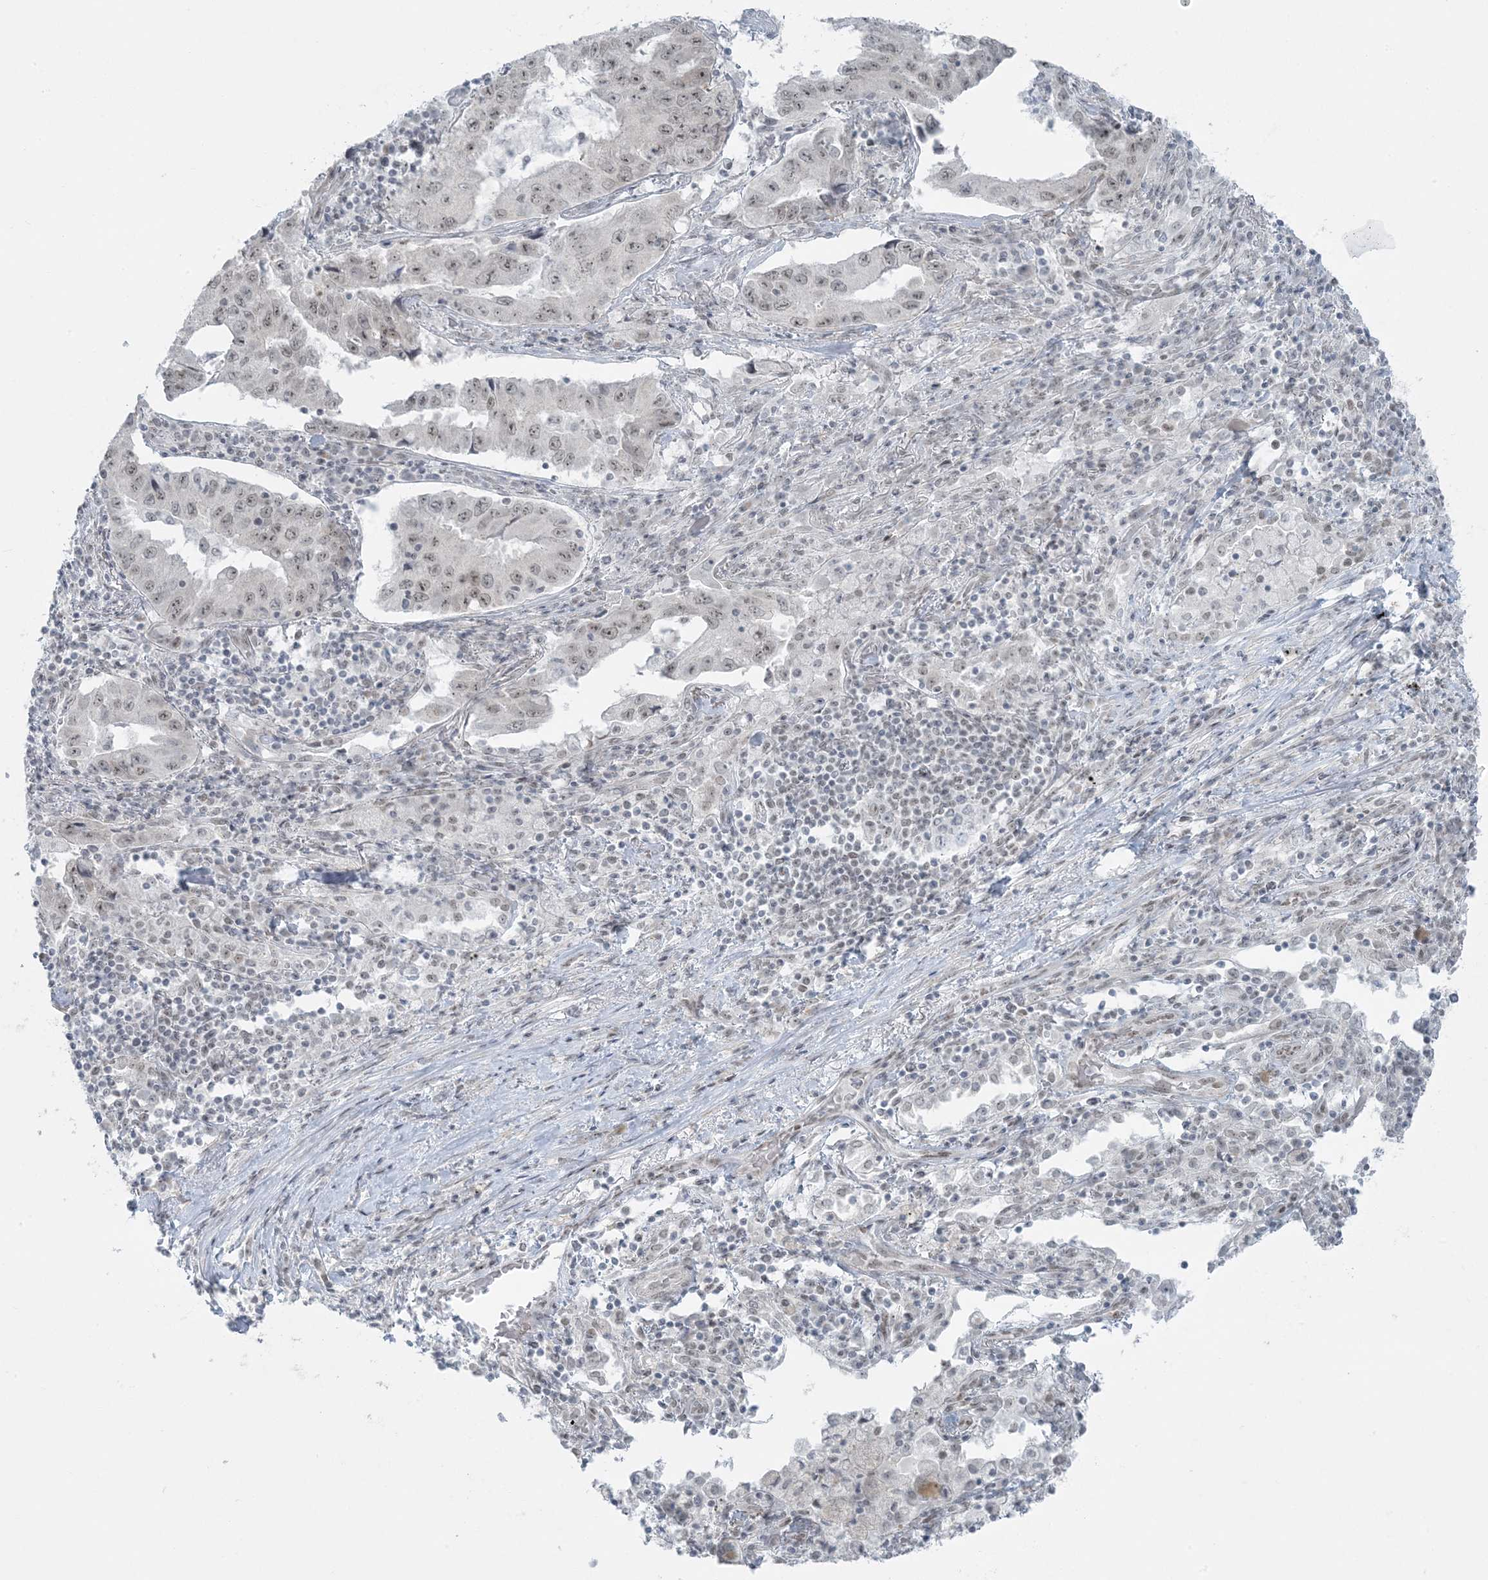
{"staining": {"intensity": "weak", "quantity": ">75%", "location": "nuclear"}, "tissue": "lung cancer", "cell_type": "Tumor cells", "image_type": "cancer", "snomed": [{"axis": "morphology", "description": "Adenocarcinoma, NOS"}, {"axis": "topography", "description": "Lung"}], "caption": "Immunohistochemistry of adenocarcinoma (lung) exhibits low levels of weak nuclear staining in approximately >75% of tumor cells. Using DAB (3,3'-diaminobenzidine) (brown) and hematoxylin (blue) stains, captured at high magnification using brightfield microscopy.", "gene": "ZNF787", "patient": {"sex": "female", "age": 51}}